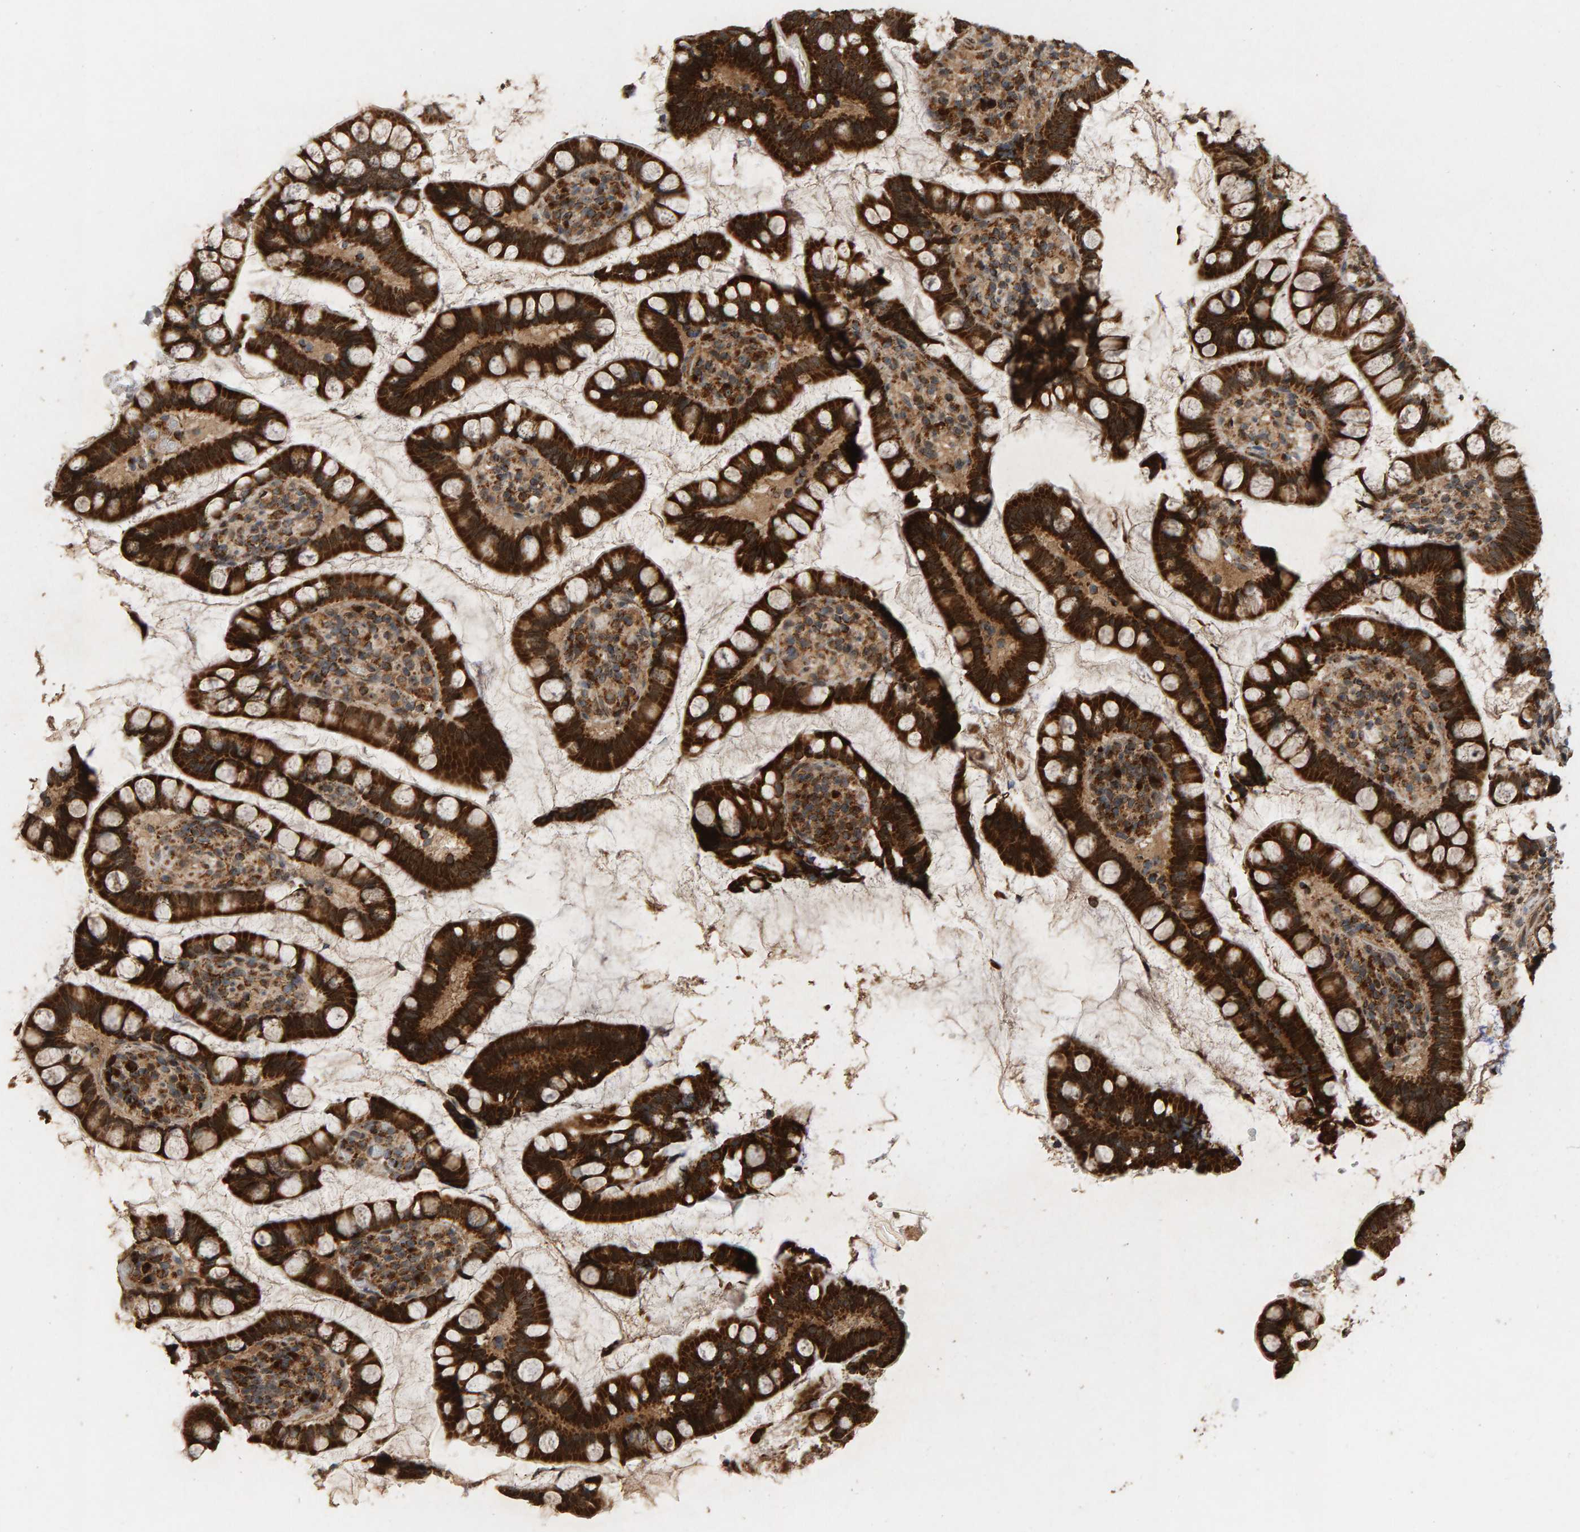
{"staining": {"intensity": "strong", "quantity": ">75%", "location": "cytoplasmic/membranous"}, "tissue": "small intestine", "cell_type": "Glandular cells", "image_type": "normal", "snomed": [{"axis": "morphology", "description": "Normal tissue, NOS"}, {"axis": "topography", "description": "Smooth muscle"}, {"axis": "topography", "description": "Small intestine"}], "caption": "Immunohistochemistry (IHC) micrograph of unremarkable small intestine: small intestine stained using IHC demonstrates high levels of strong protein expression localized specifically in the cytoplasmic/membranous of glandular cells, appearing as a cytoplasmic/membranous brown color.", "gene": "GSTK1", "patient": {"sex": "female", "age": 84}}